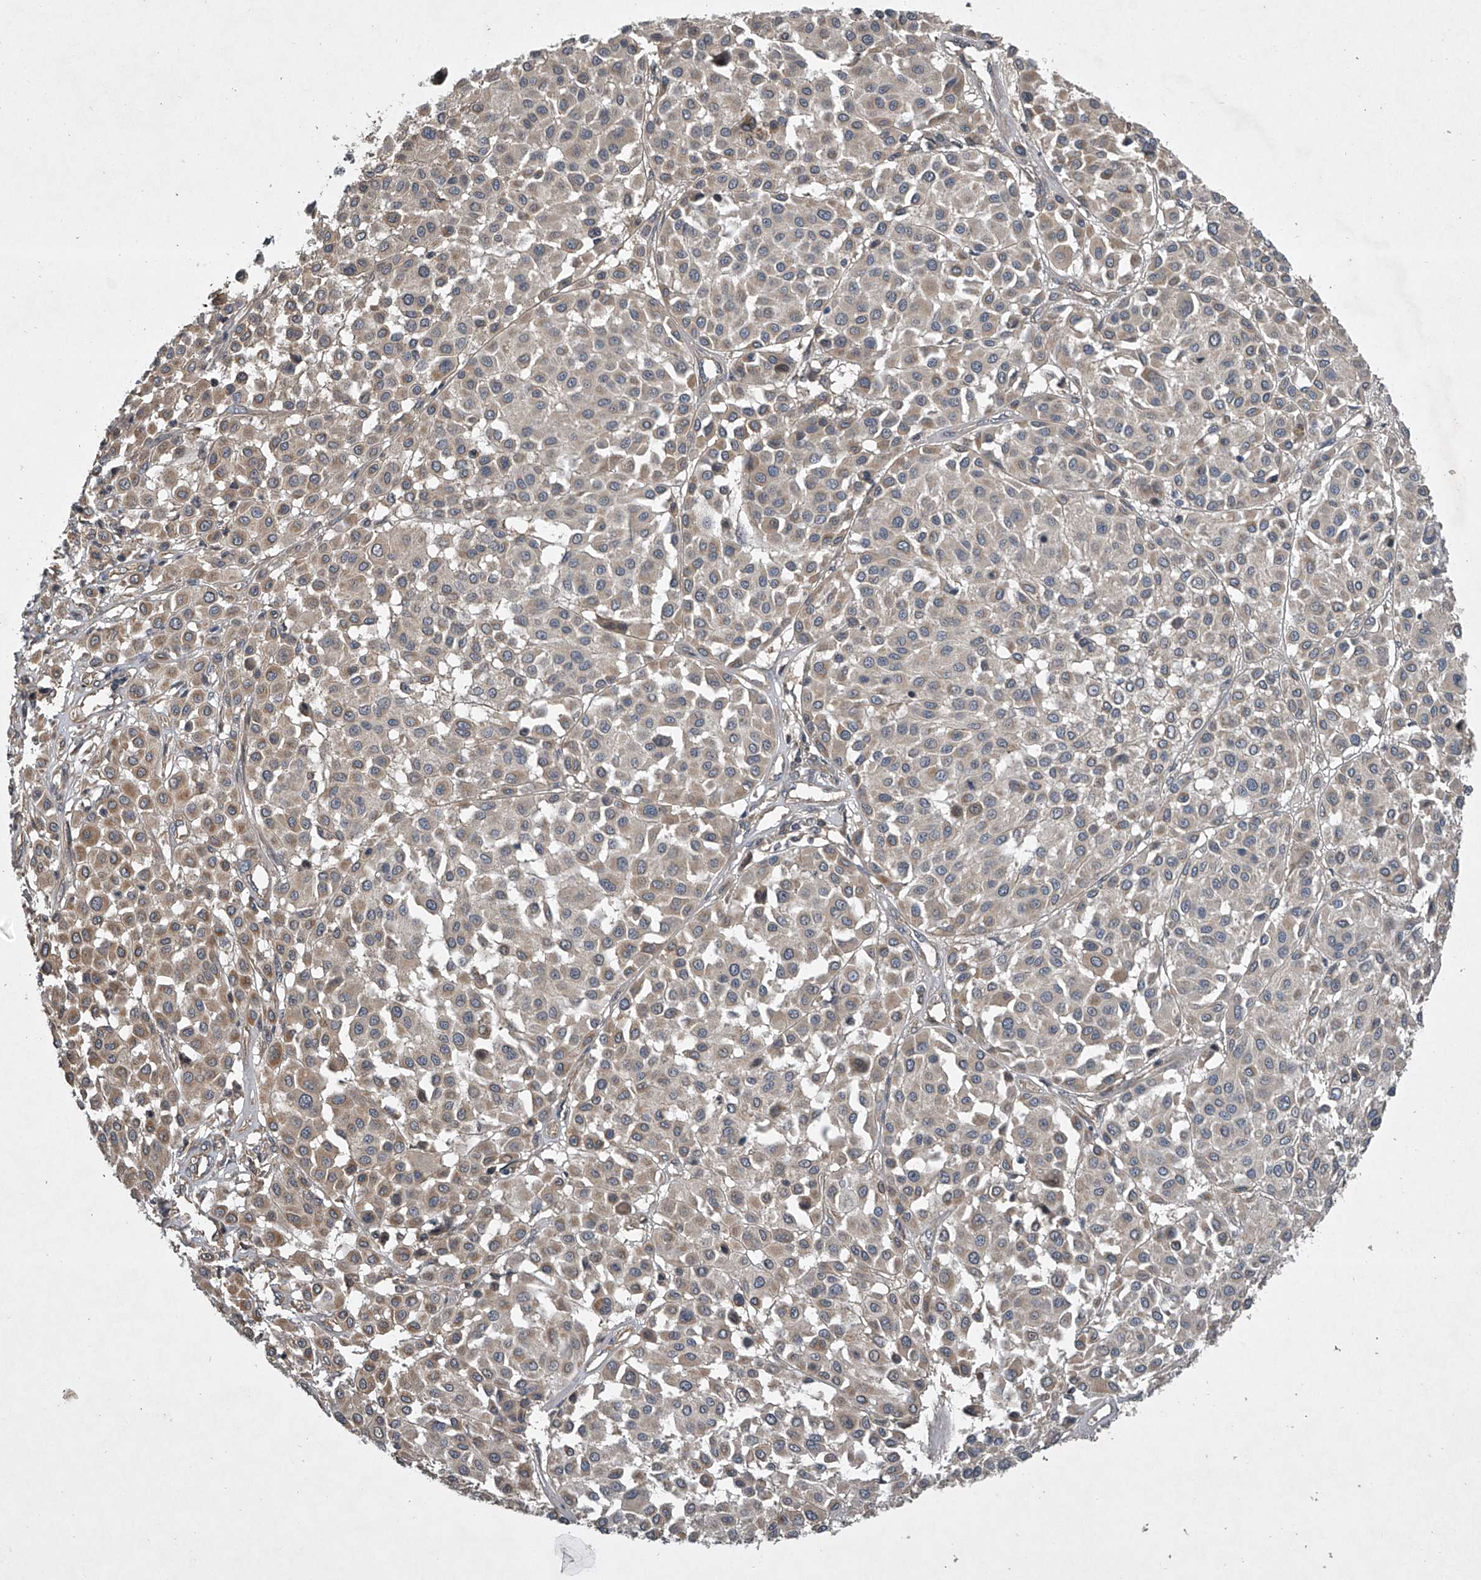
{"staining": {"intensity": "weak", "quantity": "<25%", "location": "cytoplasmic/membranous"}, "tissue": "melanoma", "cell_type": "Tumor cells", "image_type": "cancer", "snomed": [{"axis": "morphology", "description": "Malignant melanoma, Metastatic site"}, {"axis": "topography", "description": "Soft tissue"}], "caption": "The image shows no significant positivity in tumor cells of melanoma.", "gene": "NFS1", "patient": {"sex": "male", "age": 41}}